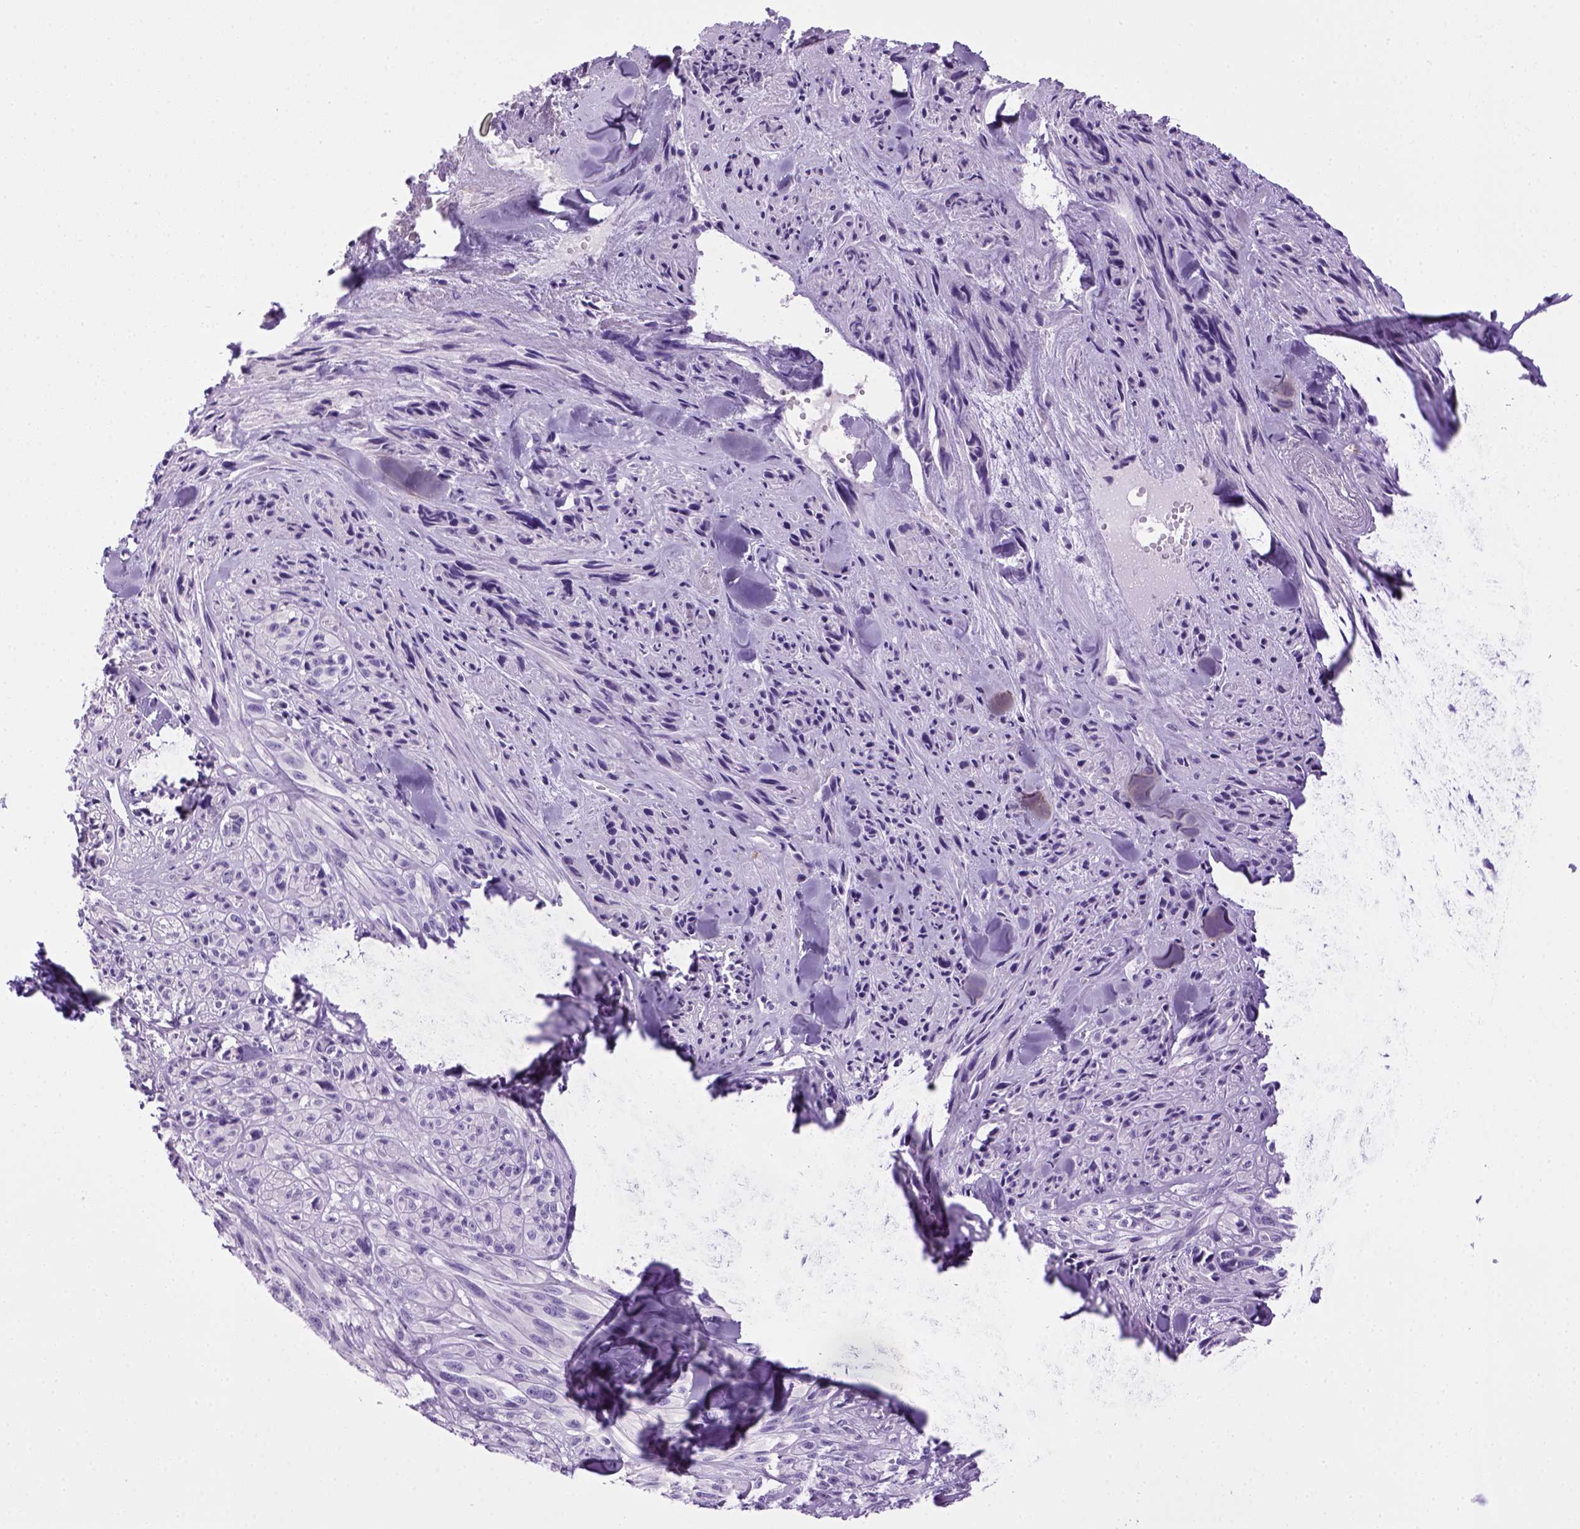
{"staining": {"intensity": "negative", "quantity": "none", "location": "none"}, "tissue": "melanoma", "cell_type": "Tumor cells", "image_type": "cancer", "snomed": [{"axis": "morphology", "description": "Malignant melanoma, NOS"}, {"axis": "topography", "description": "Skin"}], "caption": "A high-resolution histopathology image shows immunohistochemistry staining of malignant melanoma, which demonstrates no significant staining in tumor cells. (DAB (3,3'-diaminobenzidine) immunohistochemistry, high magnification).", "gene": "SGCG", "patient": {"sex": "male", "age": 67}}